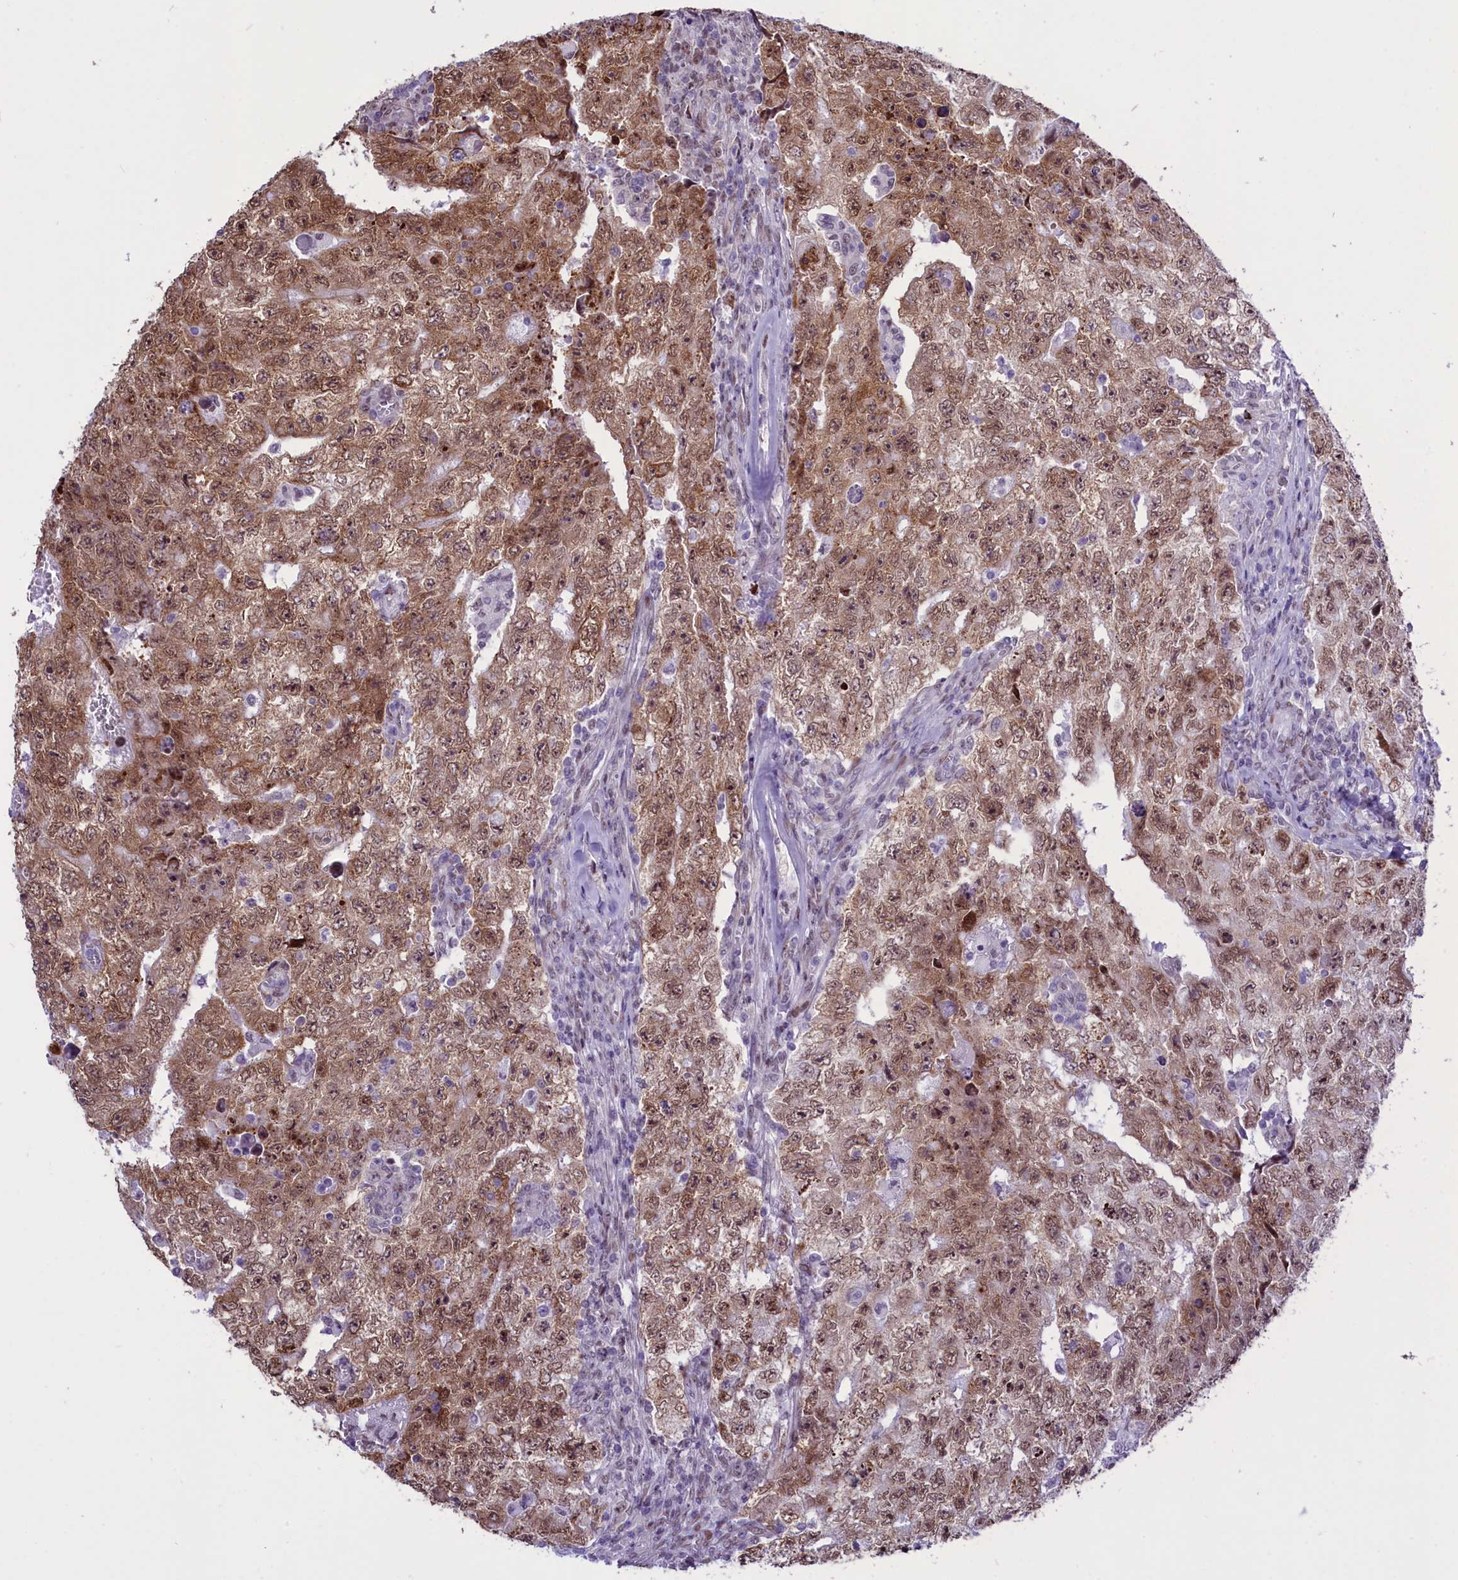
{"staining": {"intensity": "moderate", "quantity": ">75%", "location": "nuclear"}, "tissue": "testis cancer", "cell_type": "Tumor cells", "image_type": "cancer", "snomed": [{"axis": "morphology", "description": "Carcinoma, Embryonal, NOS"}, {"axis": "topography", "description": "Testis"}], "caption": "Immunohistochemistry (IHC) photomicrograph of neoplastic tissue: human embryonal carcinoma (testis) stained using immunohistochemistry (IHC) displays medium levels of moderate protein expression localized specifically in the nuclear of tumor cells, appearing as a nuclear brown color.", "gene": "RPS6KB1", "patient": {"sex": "male", "age": 17}}